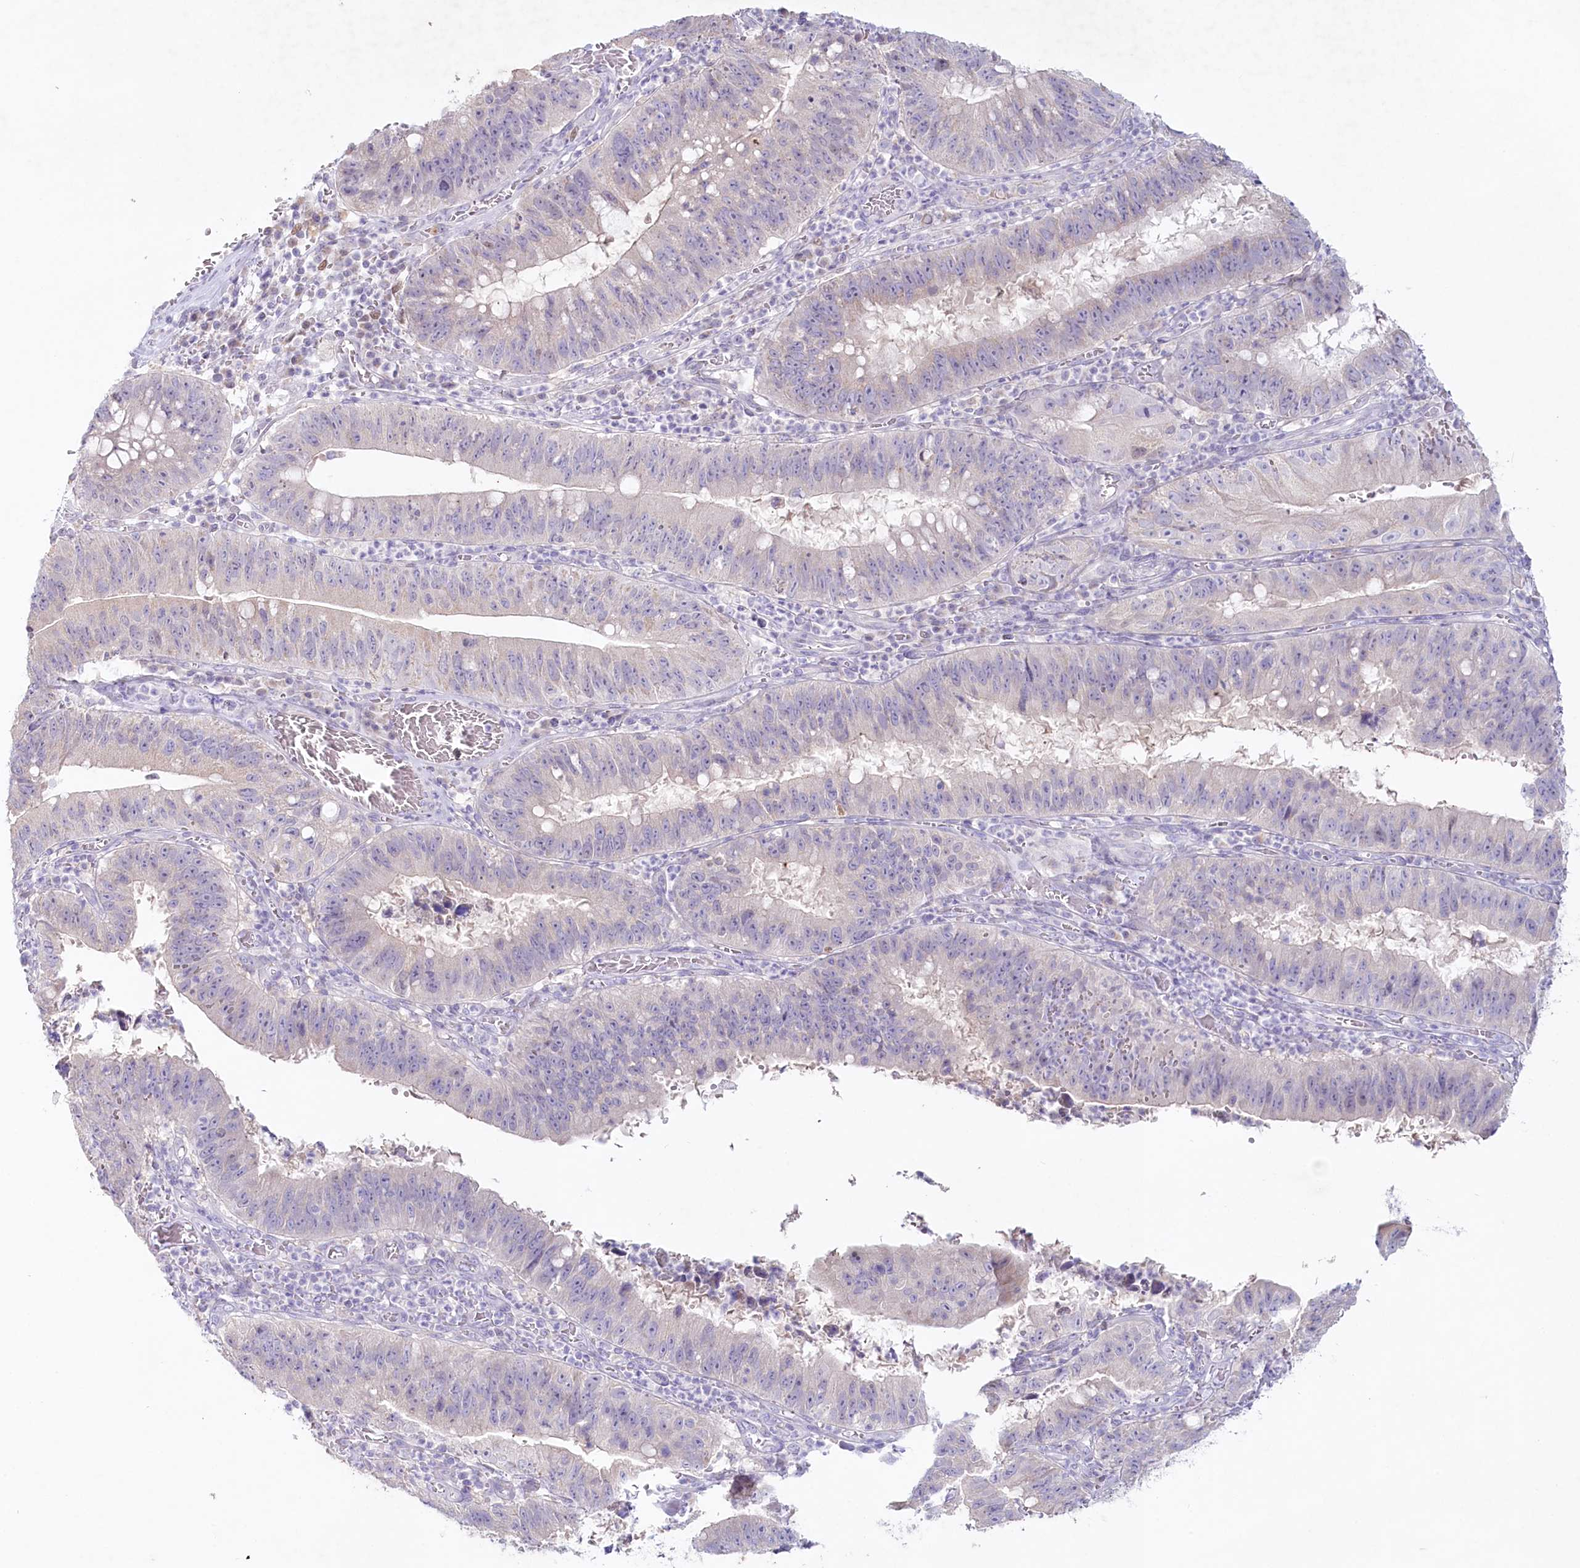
{"staining": {"intensity": "negative", "quantity": "none", "location": "none"}, "tissue": "stomach cancer", "cell_type": "Tumor cells", "image_type": "cancer", "snomed": [{"axis": "morphology", "description": "Adenocarcinoma, NOS"}, {"axis": "topography", "description": "Stomach"}], "caption": "There is no significant expression in tumor cells of adenocarcinoma (stomach).", "gene": "PSAPL1", "patient": {"sex": "male", "age": 59}}